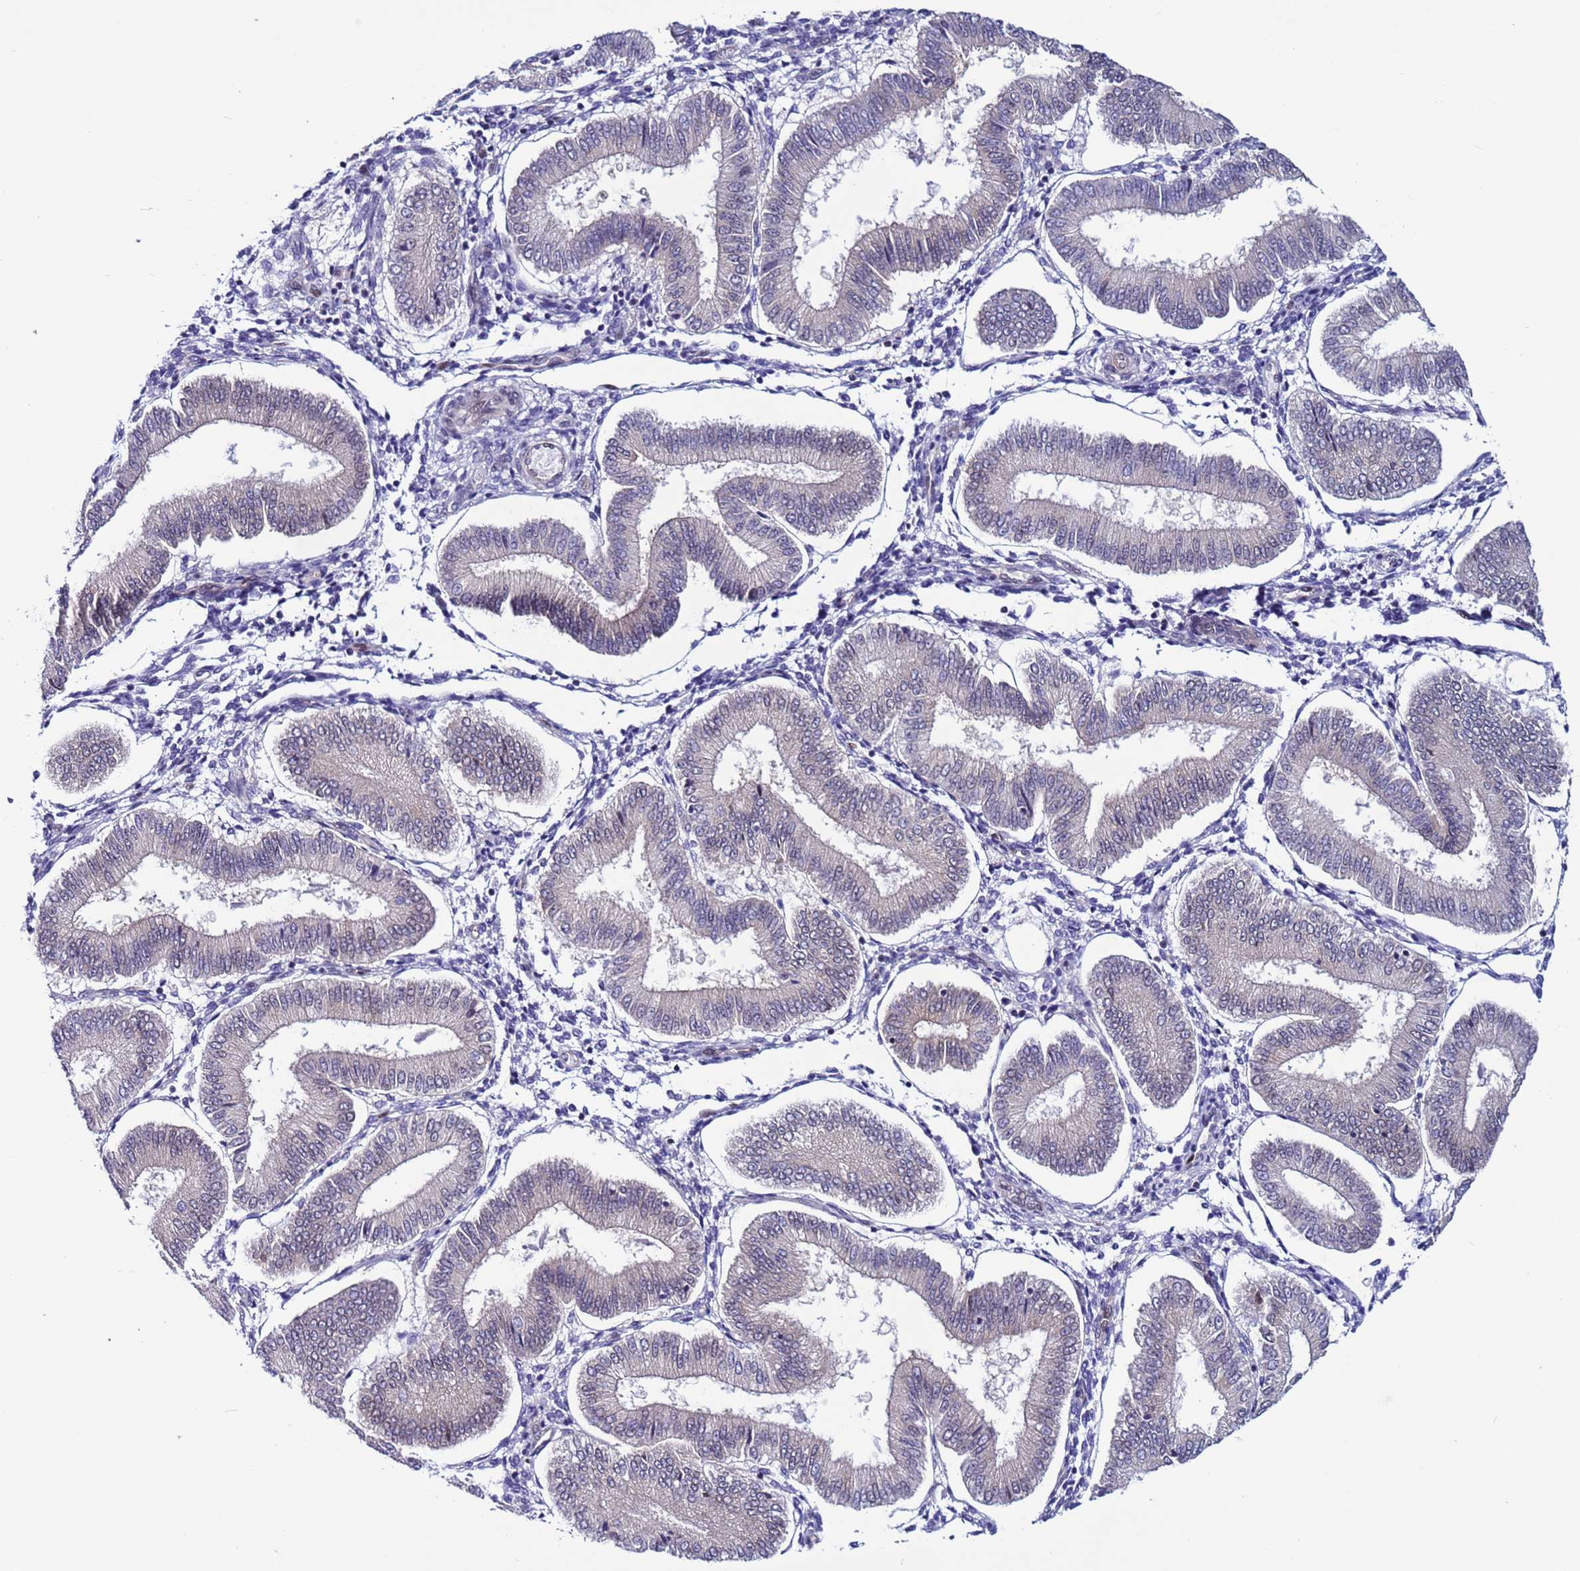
{"staining": {"intensity": "negative", "quantity": "none", "location": "none"}, "tissue": "endometrium", "cell_type": "Cells in endometrial stroma", "image_type": "normal", "snomed": [{"axis": "morphology", "description": "Normal tissue, NOS"}, {"axis": "topography", "description": "Endometrium"}], "caption": "There is no significant expression in cells in endometrial stroma of endometrium. The staining is performed using DAB brown chromogen with nuclei counter-stained in using hematoxylin.", "gene": "TRIM37", "patient": {"sex": "female", "age": 39}}